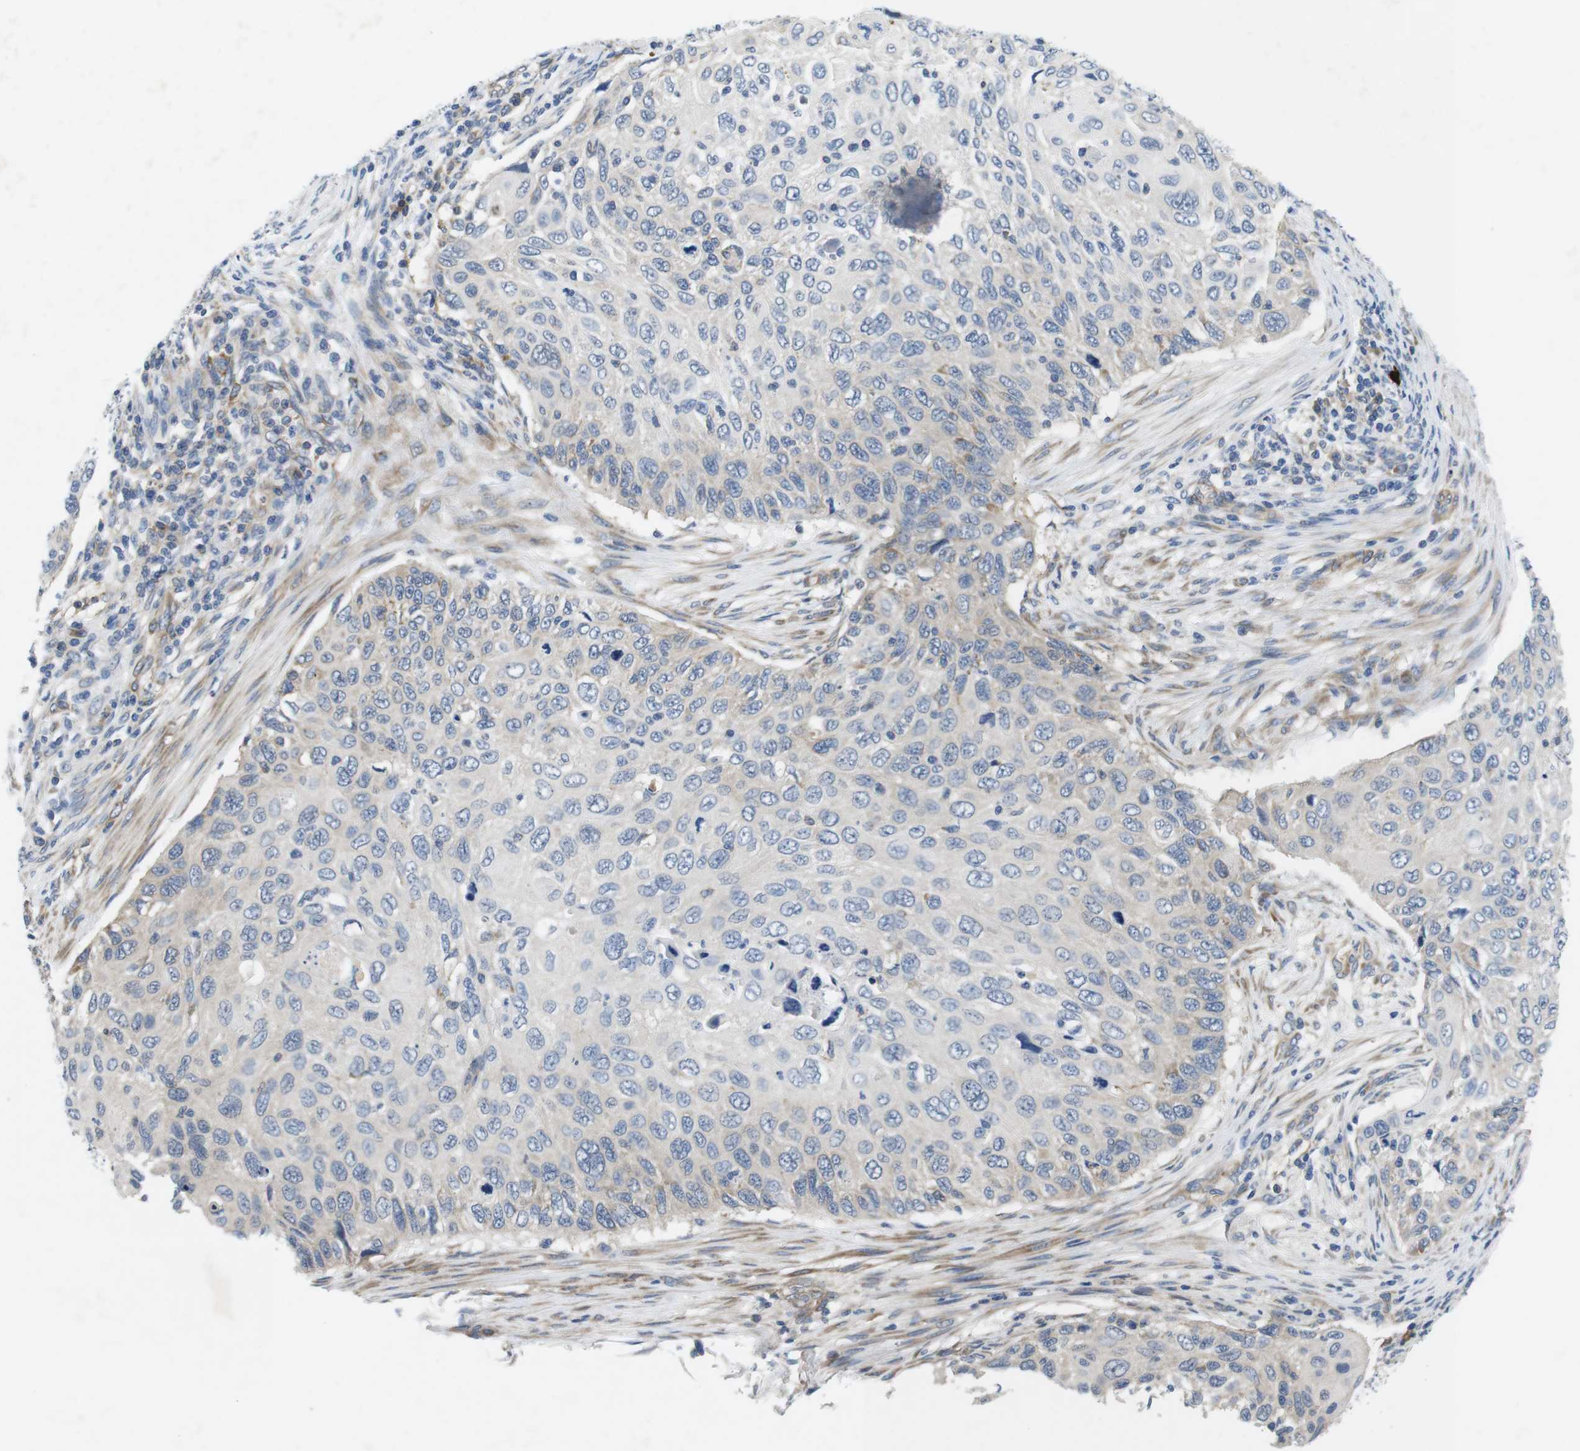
{"staining": {"intensity": "negative", "quantity": "none", "location": "none"}, "tissue": "cervical cancer", "cell_type": "Tumor cells", "image_type": "cancer", "snomed": [{"axis": "morphology", "description": "Squamous cell carcinoma, NOS"}, {"axis": "topography", "description": "Cervix"}], "caption": "Tumor cells show no significant expression in cervical cancer. Brightfield microscopy of immunohistochemistry (IHC) stained with DAB (3,3'-diaminobenzidine) (brown) and hematoxylin (blue), captured at high magnification.", "gene": "DCLK1", "patient": {"sex": "female", "age": 70}}